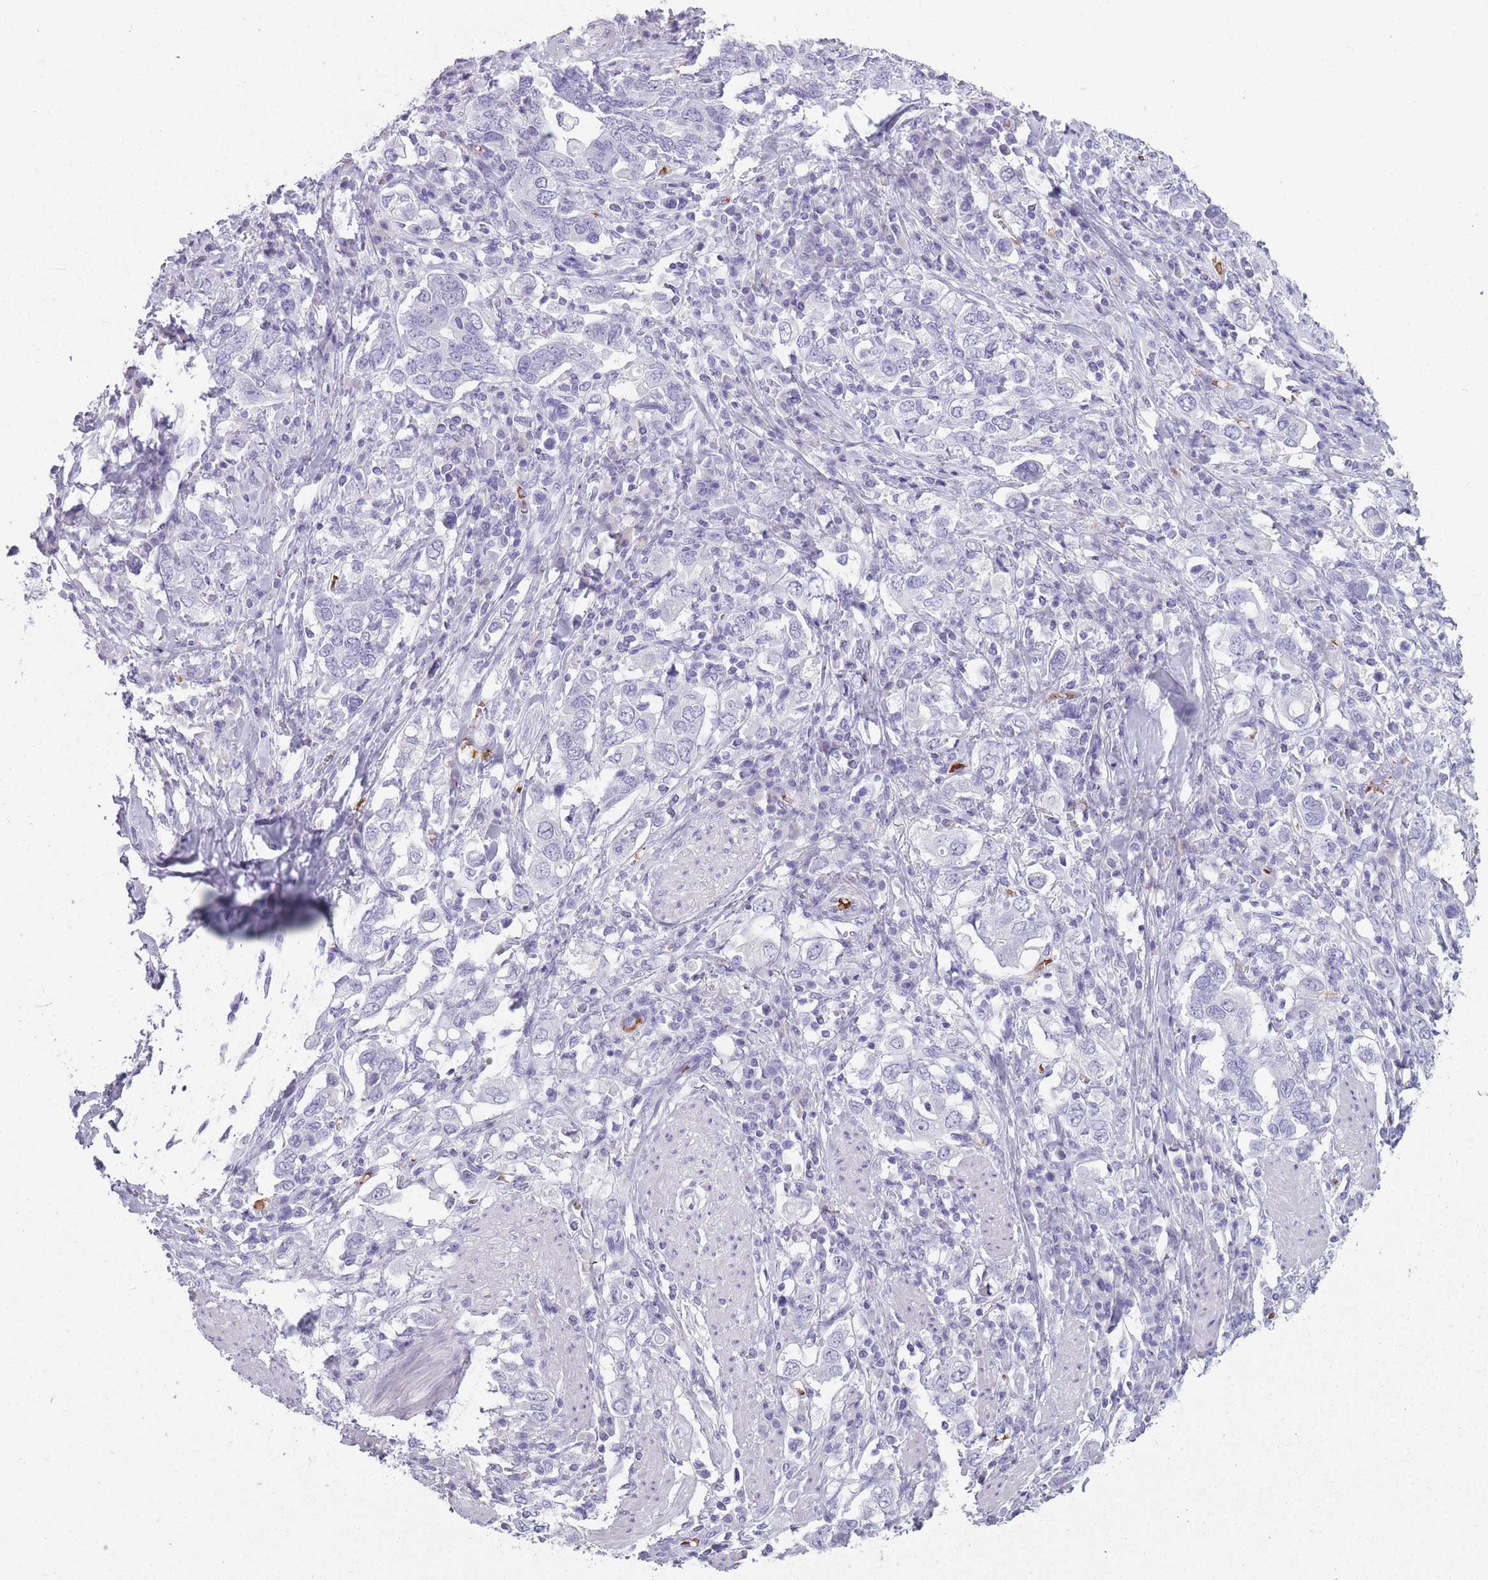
{"staining": {"intensity": "negative", "quantity": "none", "location": "none"}, "tissue": "stomach cancer", "cell_type": "Tumor cells", "image_type": "cancer", "snomed": [{"axis": "morphology", "description": "Adenocarcinoma, NOS"}, {"axis": "topography", "description": "Stomach, upper"}, {"axis": "topography", "description": "Stomach"}], "caption": "IHC micrograph of neoplastic tissue: human stomach adenocarcinoma stained with DAB reveals no significant protein staining in tumor cells.", "gene": "OR7C1", "patient": {"sex": "male", "age": 62}}